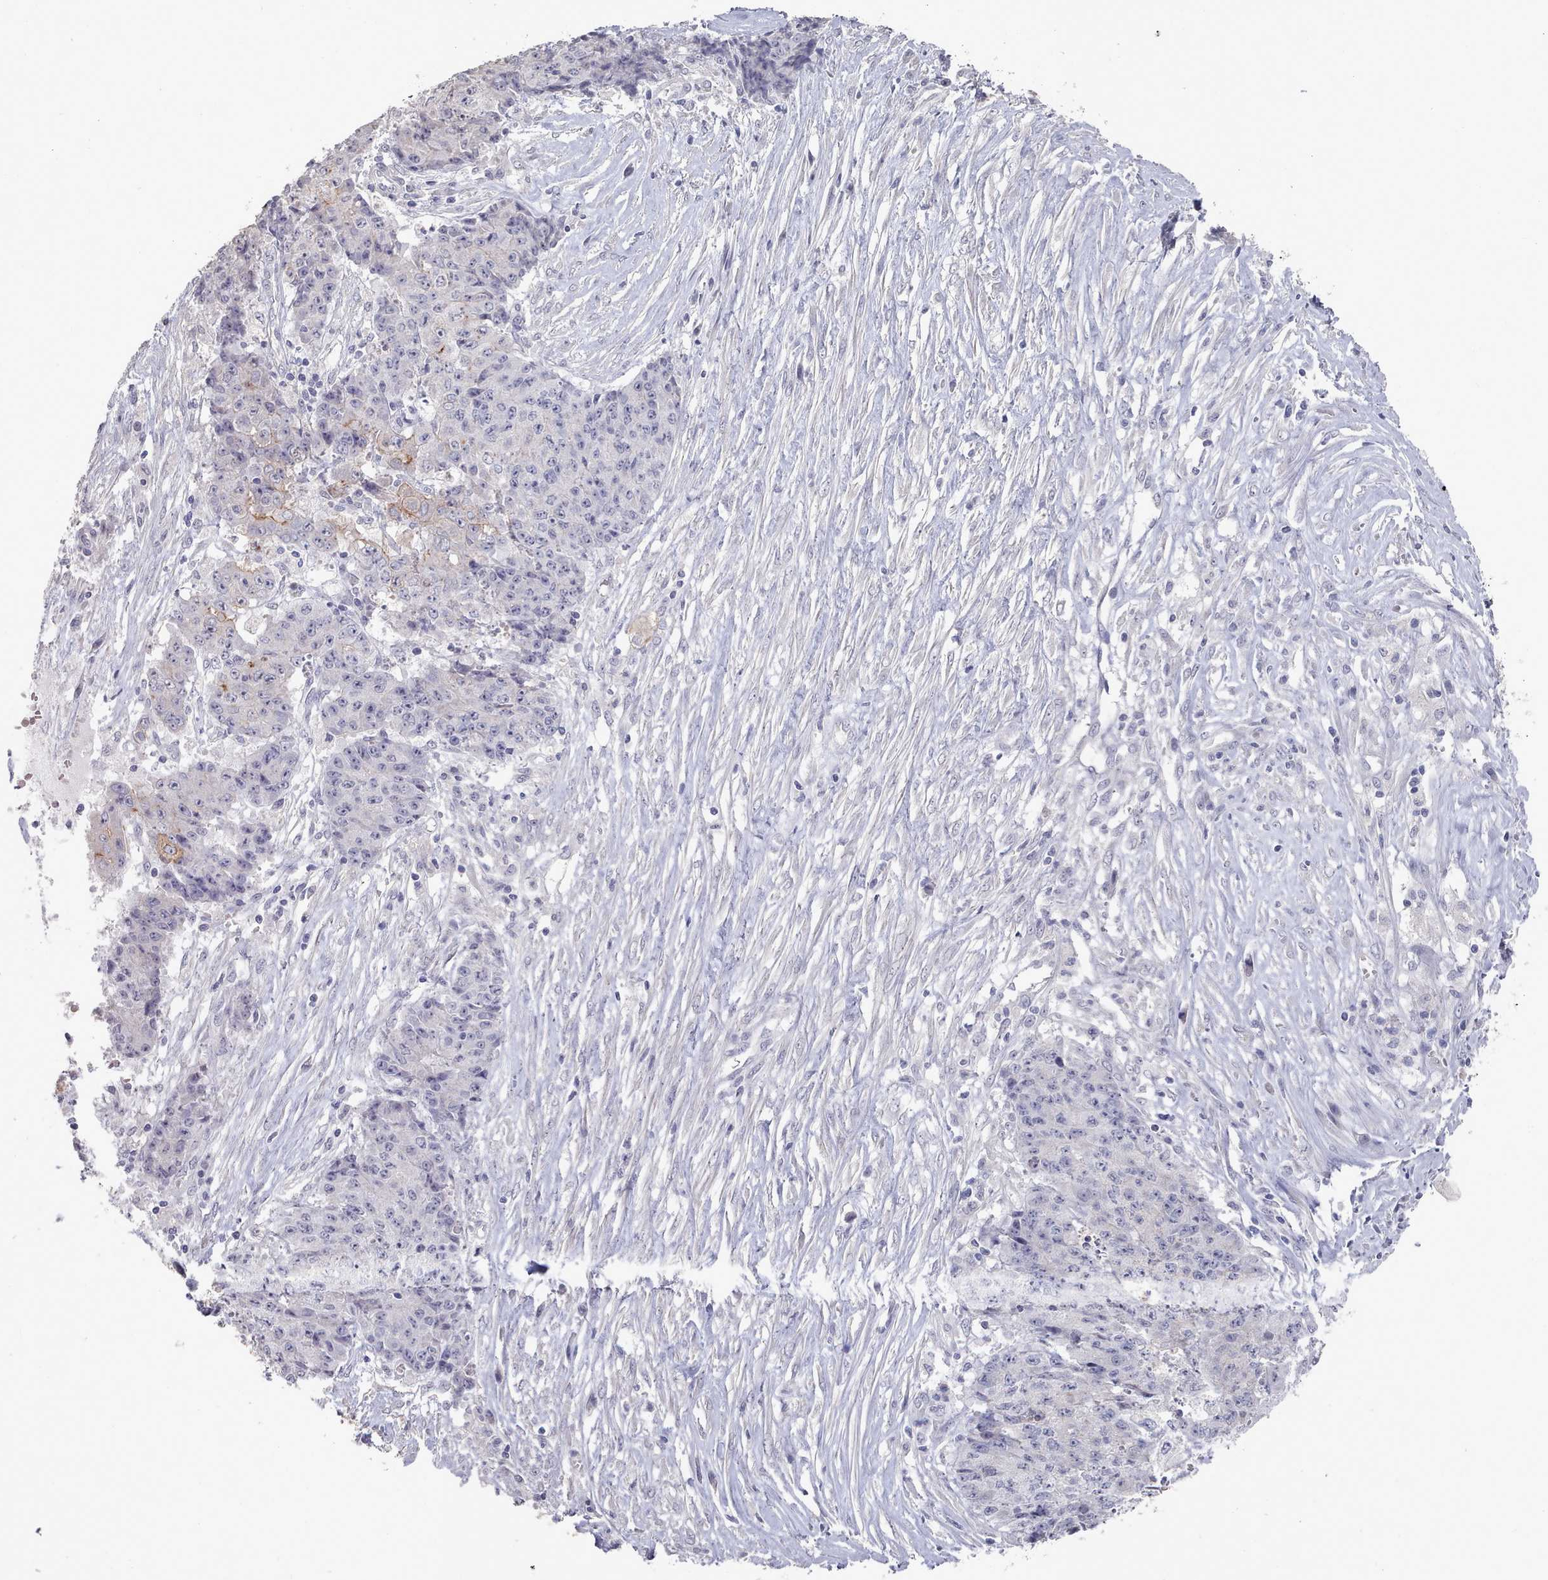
{"staining": {"intensity": "weak", "quantity": "<25%", "location": "cytoplasmic/membranous"}, "tissue": "ovarian cancer", "cell_type": "Tumor cells", "image_type": "cancer", "snomed": [{"axis": "morphology", "description": "Carcinoma, endometroid"}, {"axis": "topography", "description": "Ovary"}], "caption": "A histopathology image of endometroid carcinoma (ovarian) stained for a protein demonstrates no brown staining in tumor cells.", "gene": "PROM2", "patient": {"sex": "female", "age": 42}}